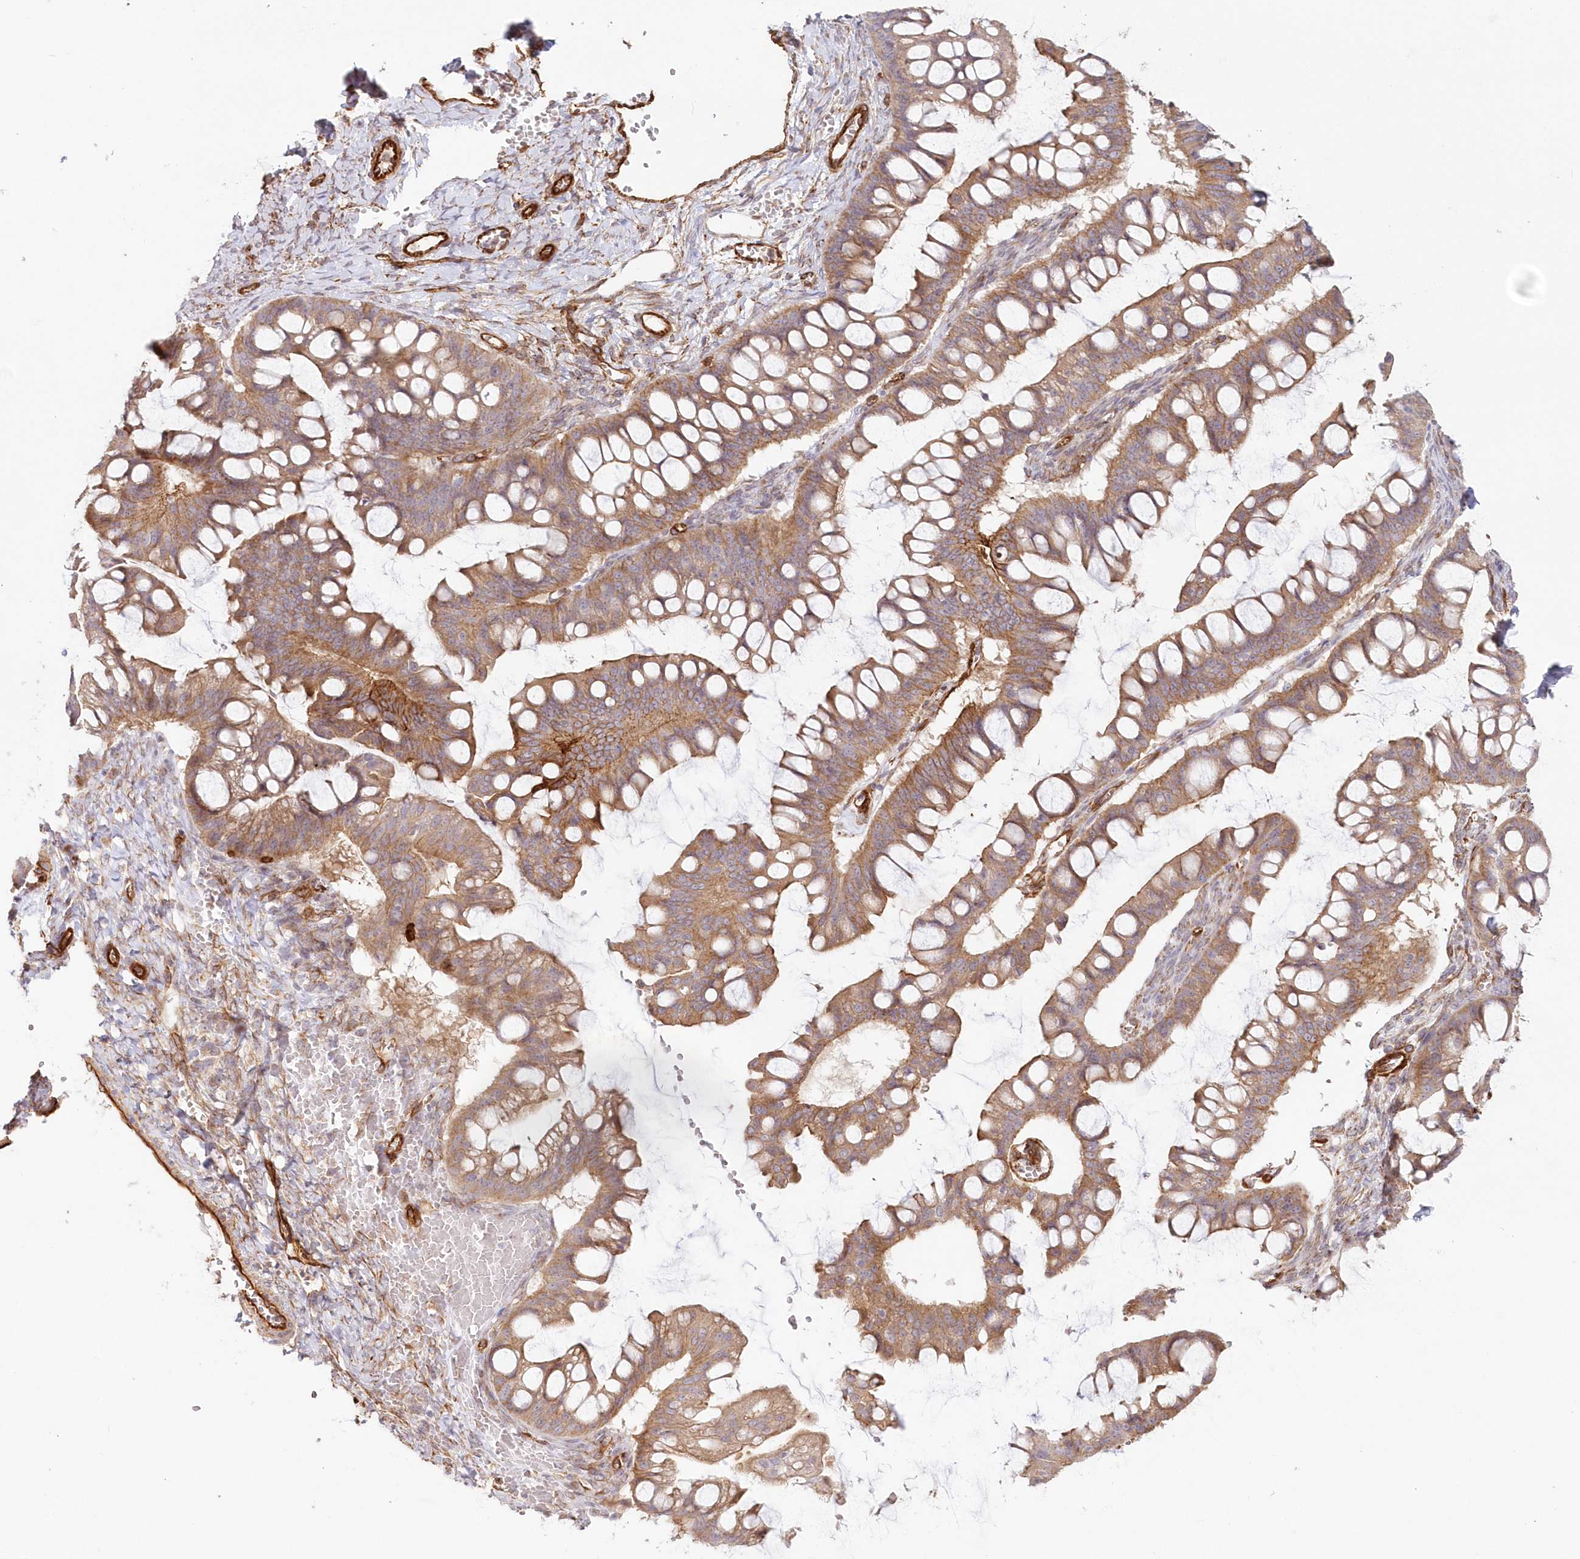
{"staining": {"intensity": "moderate", "quantity": ">75%", "location": "cytoplasmic/membranous"}, "tissue": "ovarian cancer", "cell_type": "Tumor cells", "image_type": "cancer", "snomed": [{"axis": "morphology", "description": "Cystadenocarcinoma, mucinous, NOS"}, {"axis": "topography", "description": "Ovary"}], "caption": "Immunohistochemical staining of human mucinous cystadenocarcinoma (ovarian) exhibits medium levels of moderate cytoplasmic/membranous protein expression in about >75% of tumor cells.", "gene": "AFAP1L2", "patient": {"sex": "female", "age": 73}}